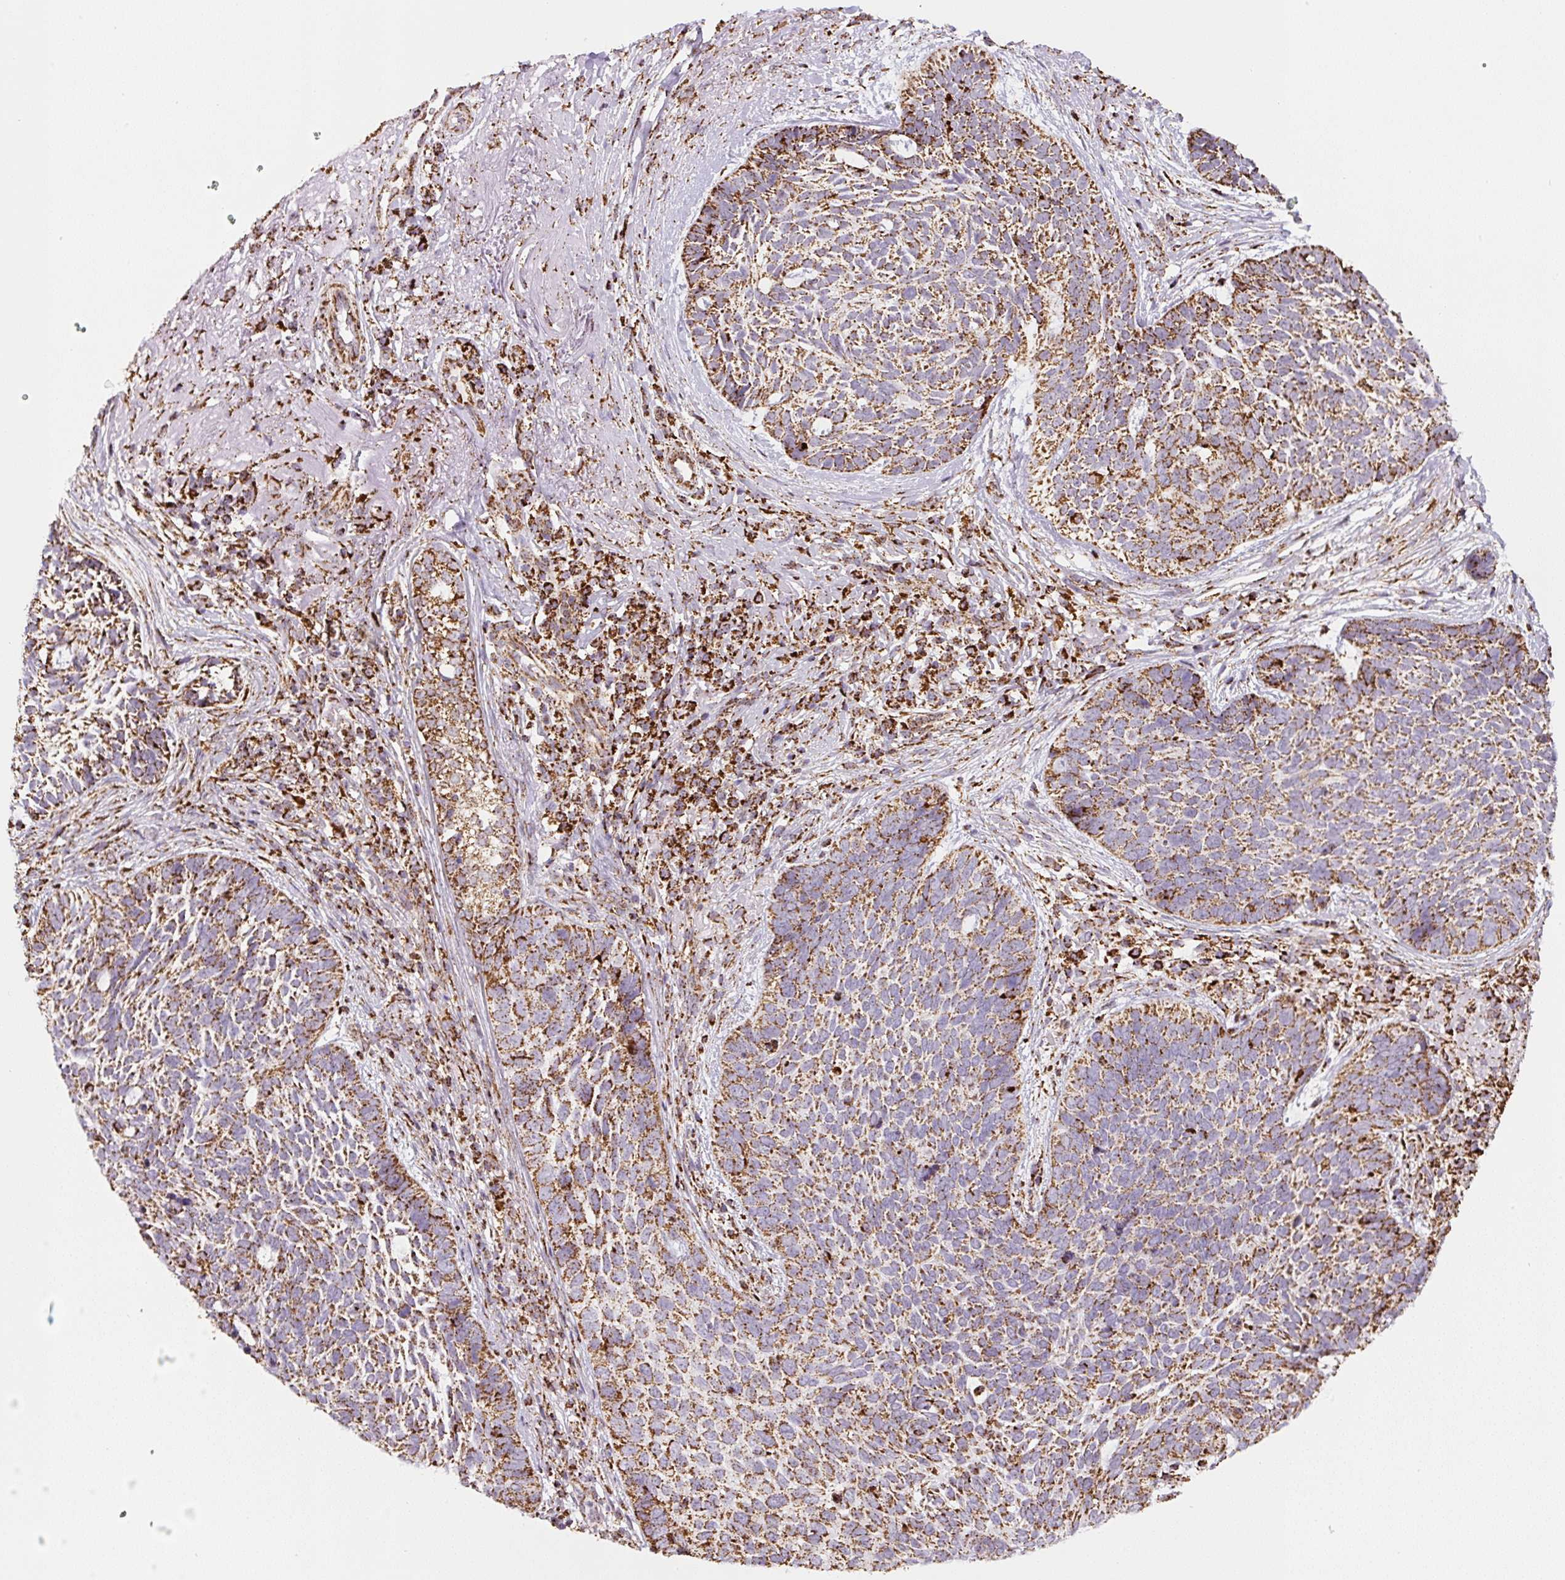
{"staining": {"intensity": "moderate", "quantity": ">75%", "location": "cytoplasmic/membranous"}, "tissue": "skin cancer", "cell_type": "Tumor cells", "image_type": "cancer", "snomed": [{"axis": "morphology", "description": "Basal cell carcinoma"}, {"axis": "topography", "description": "Skin"}, {"axis": "topography", "description": "Skin of face"}], "caption": "Tumor cells demonstrate moderate cytoplasmic/membranous expression in about >75% of cells in skin cancer (basal cell carcinoma).", "gene": "ATP5F1A", "patient": {"sex": "female", "age": 95}}